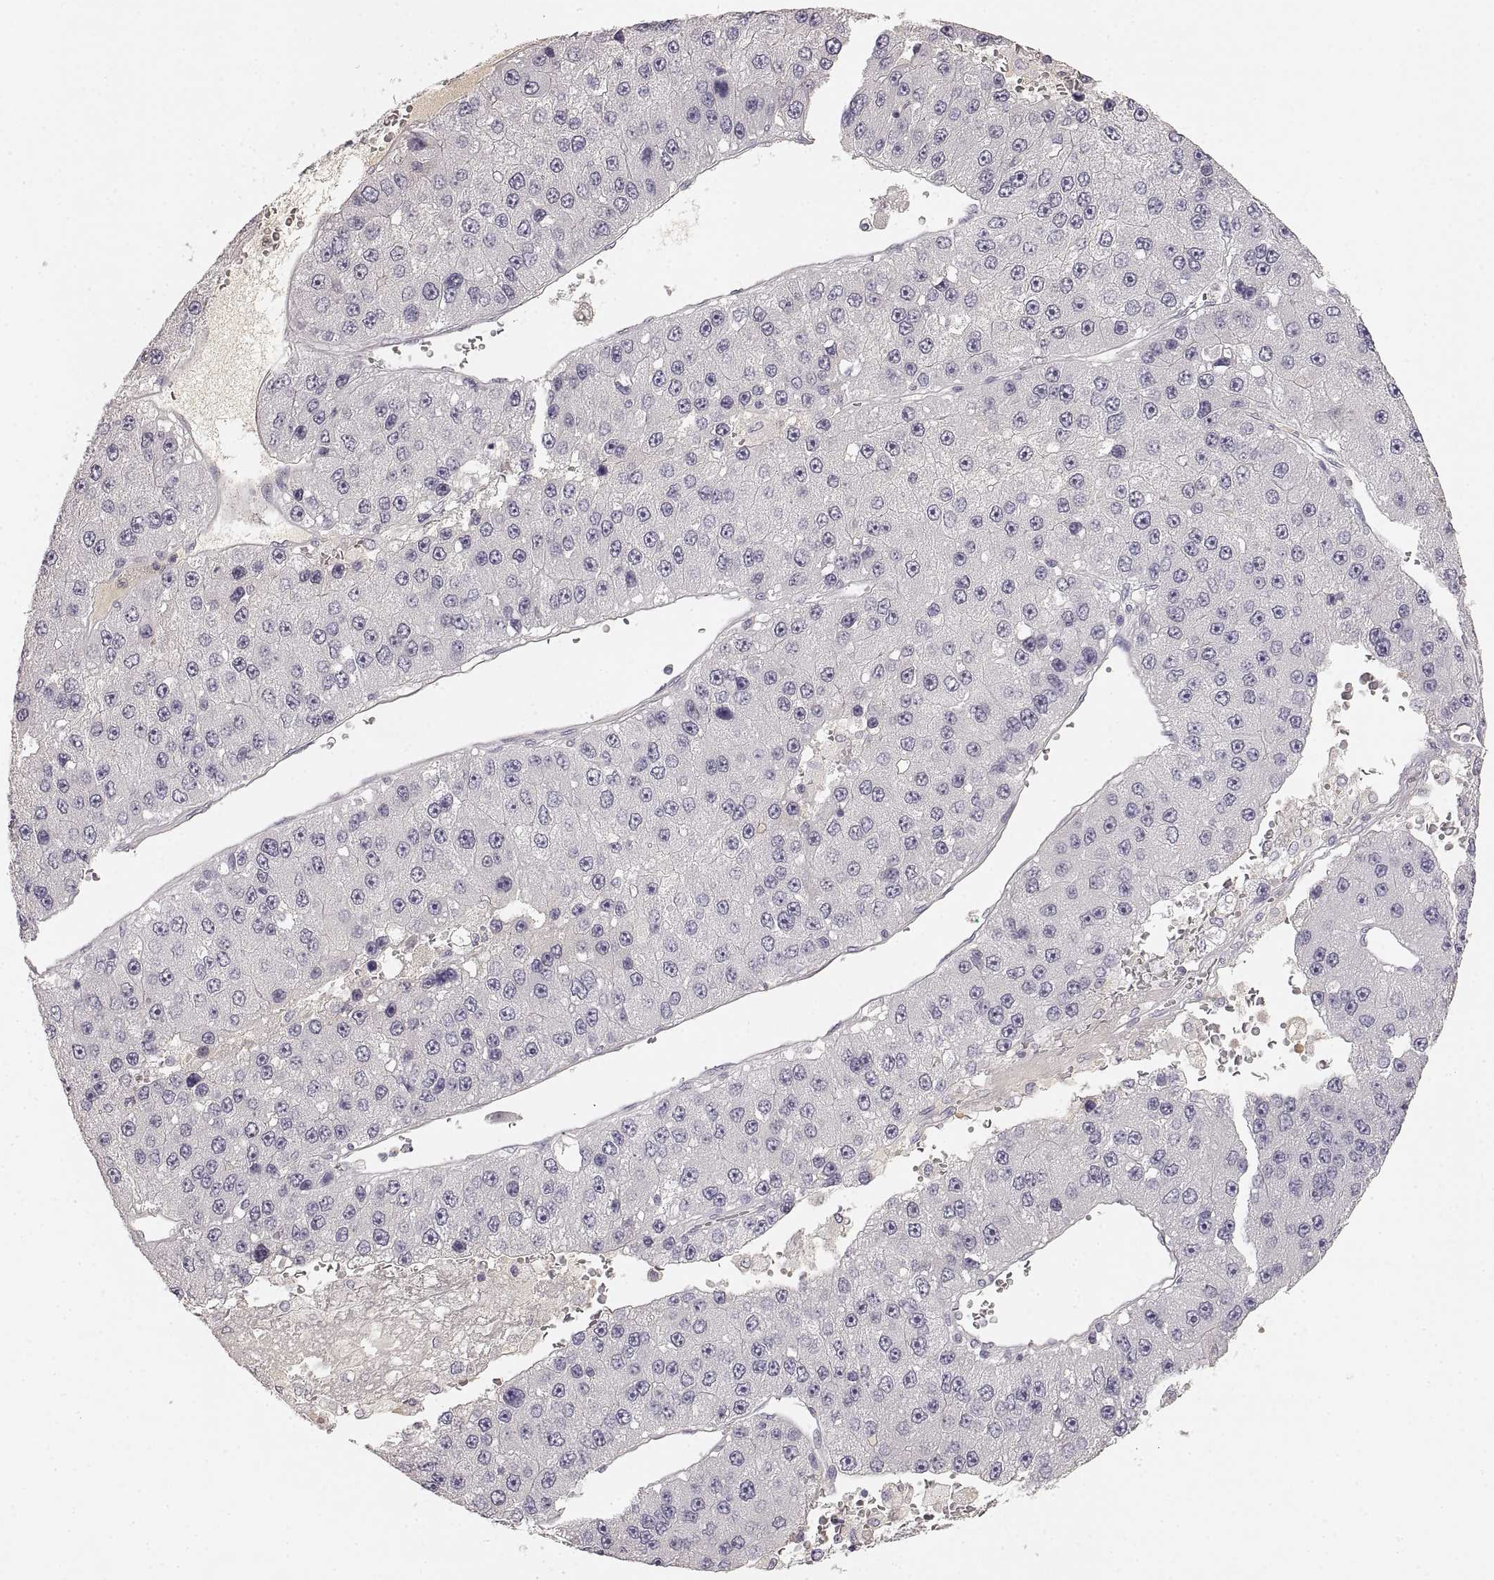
{"staining": {"intensity": "negative", "quantity": "none", "location": "none"}, "tissue": "liver cancer", "cell_type": "Tumor cells", "image_type": "cancer", "snomed": [{"axis": "morphology", "description": "Carcinoma, Hepatocellular, NOS"}, {"axis": "topography", "description": "Liver"}], "caption": "This is an immunohistochemistry histopathology image of liver hepatocellular carcinoma. There is no staining in tumor cells.", "gene": "RUNDC3A", "patient": {"sex": "female", "age": 73}}